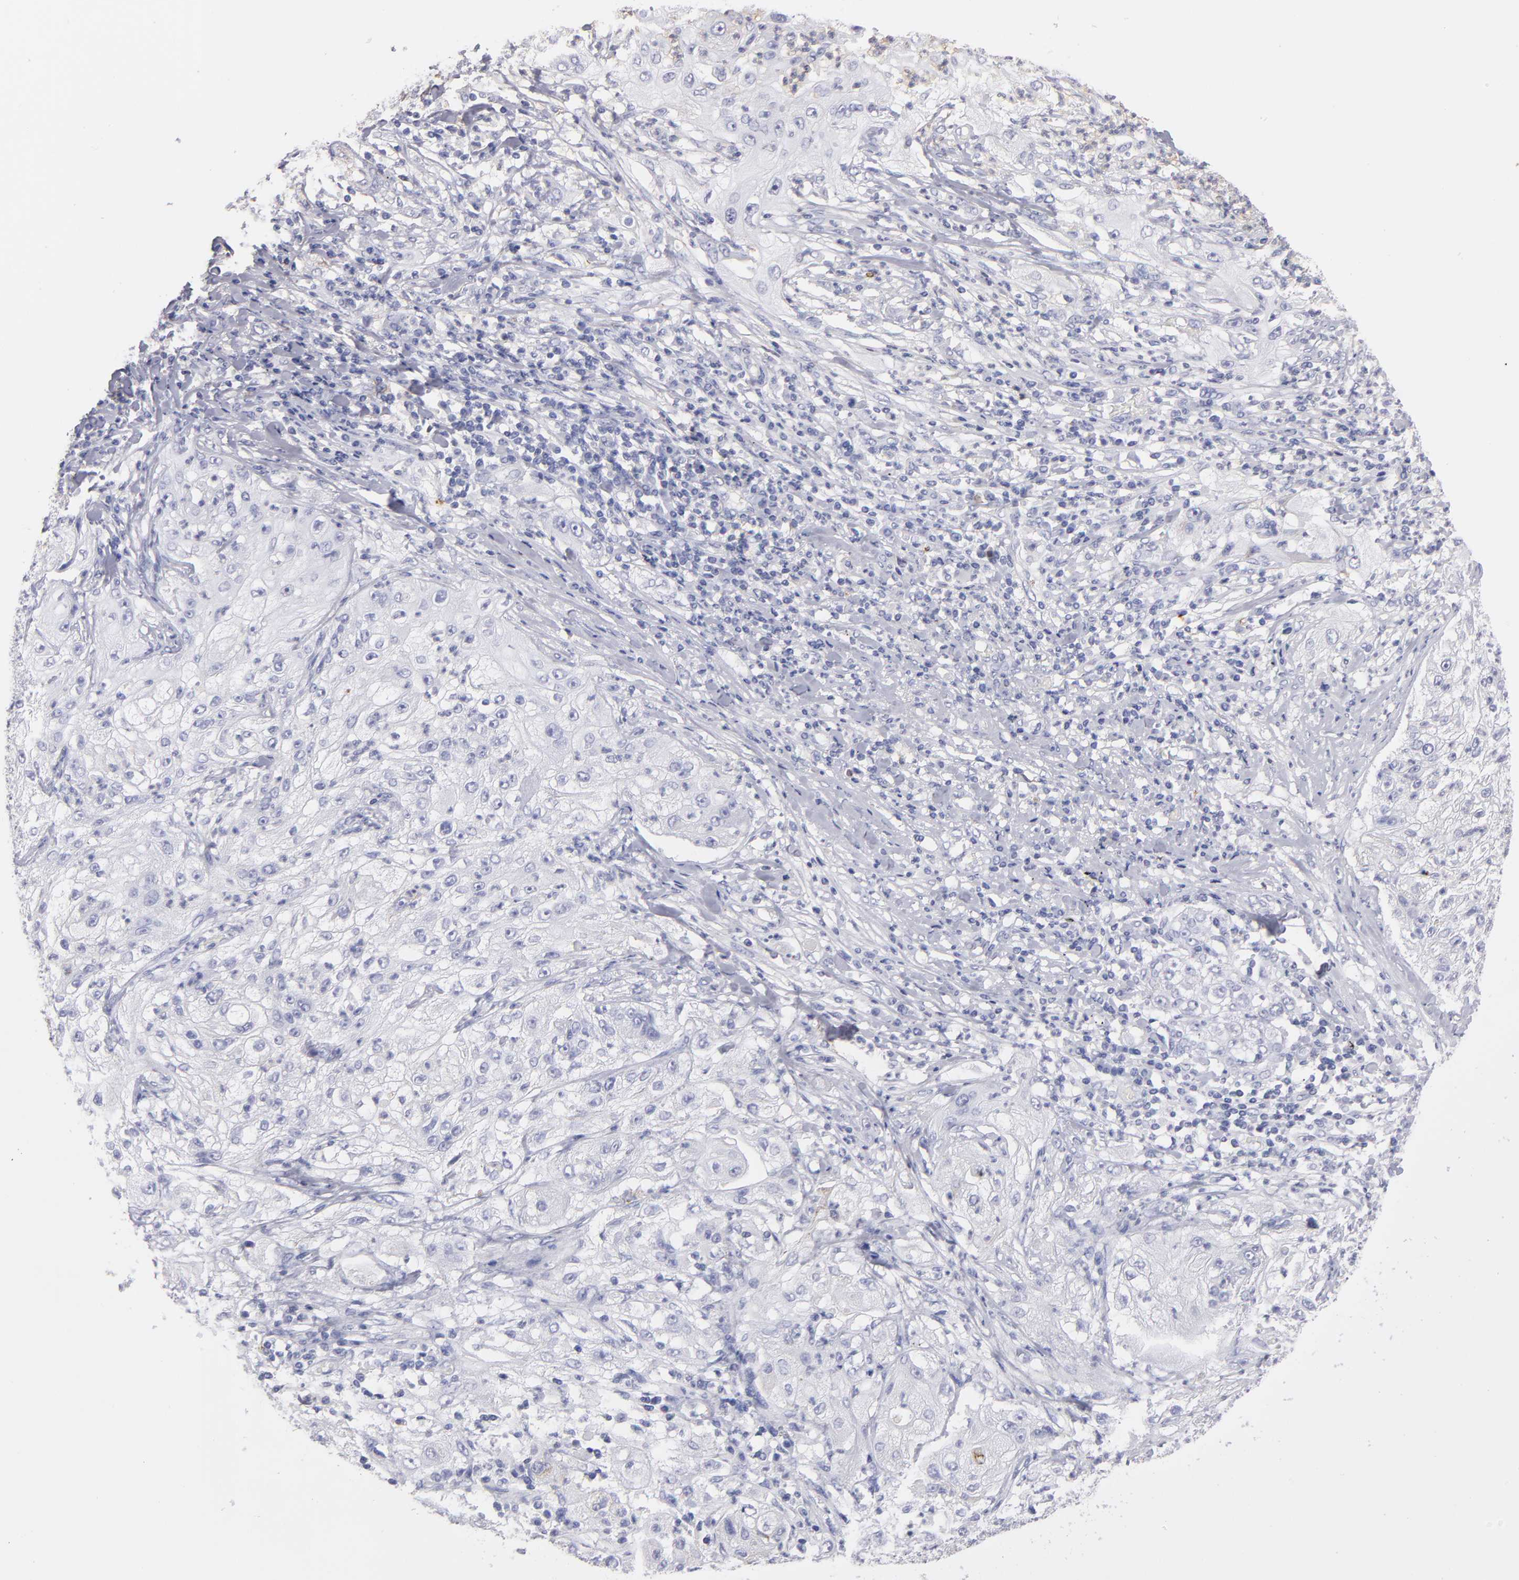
{"staining": {"intensity": "negative", "quantity": "none", "location": "none"}, "tissue": "lung cancer", "cell_type": "Tumor cells", "image_type": "cancer", "snomed": [{"axis": "morphology", "description": "Inflammation, NOS"}, {"axis": "morphology", "description": "Squamous cell carcinoma, NOS"}, {"axis": "topography", "description": "Lymph node"}, {"axis": "topography", "description": "Soft tissue"}, {"axis": "topography", "description": "Lung"}], "caption": "This is an immunohistochemistry micrograph of lung cancer. There is no staining in tumor cells.", "gene": "ABCB1", "patient": {"sex": "male", "age": 66}}